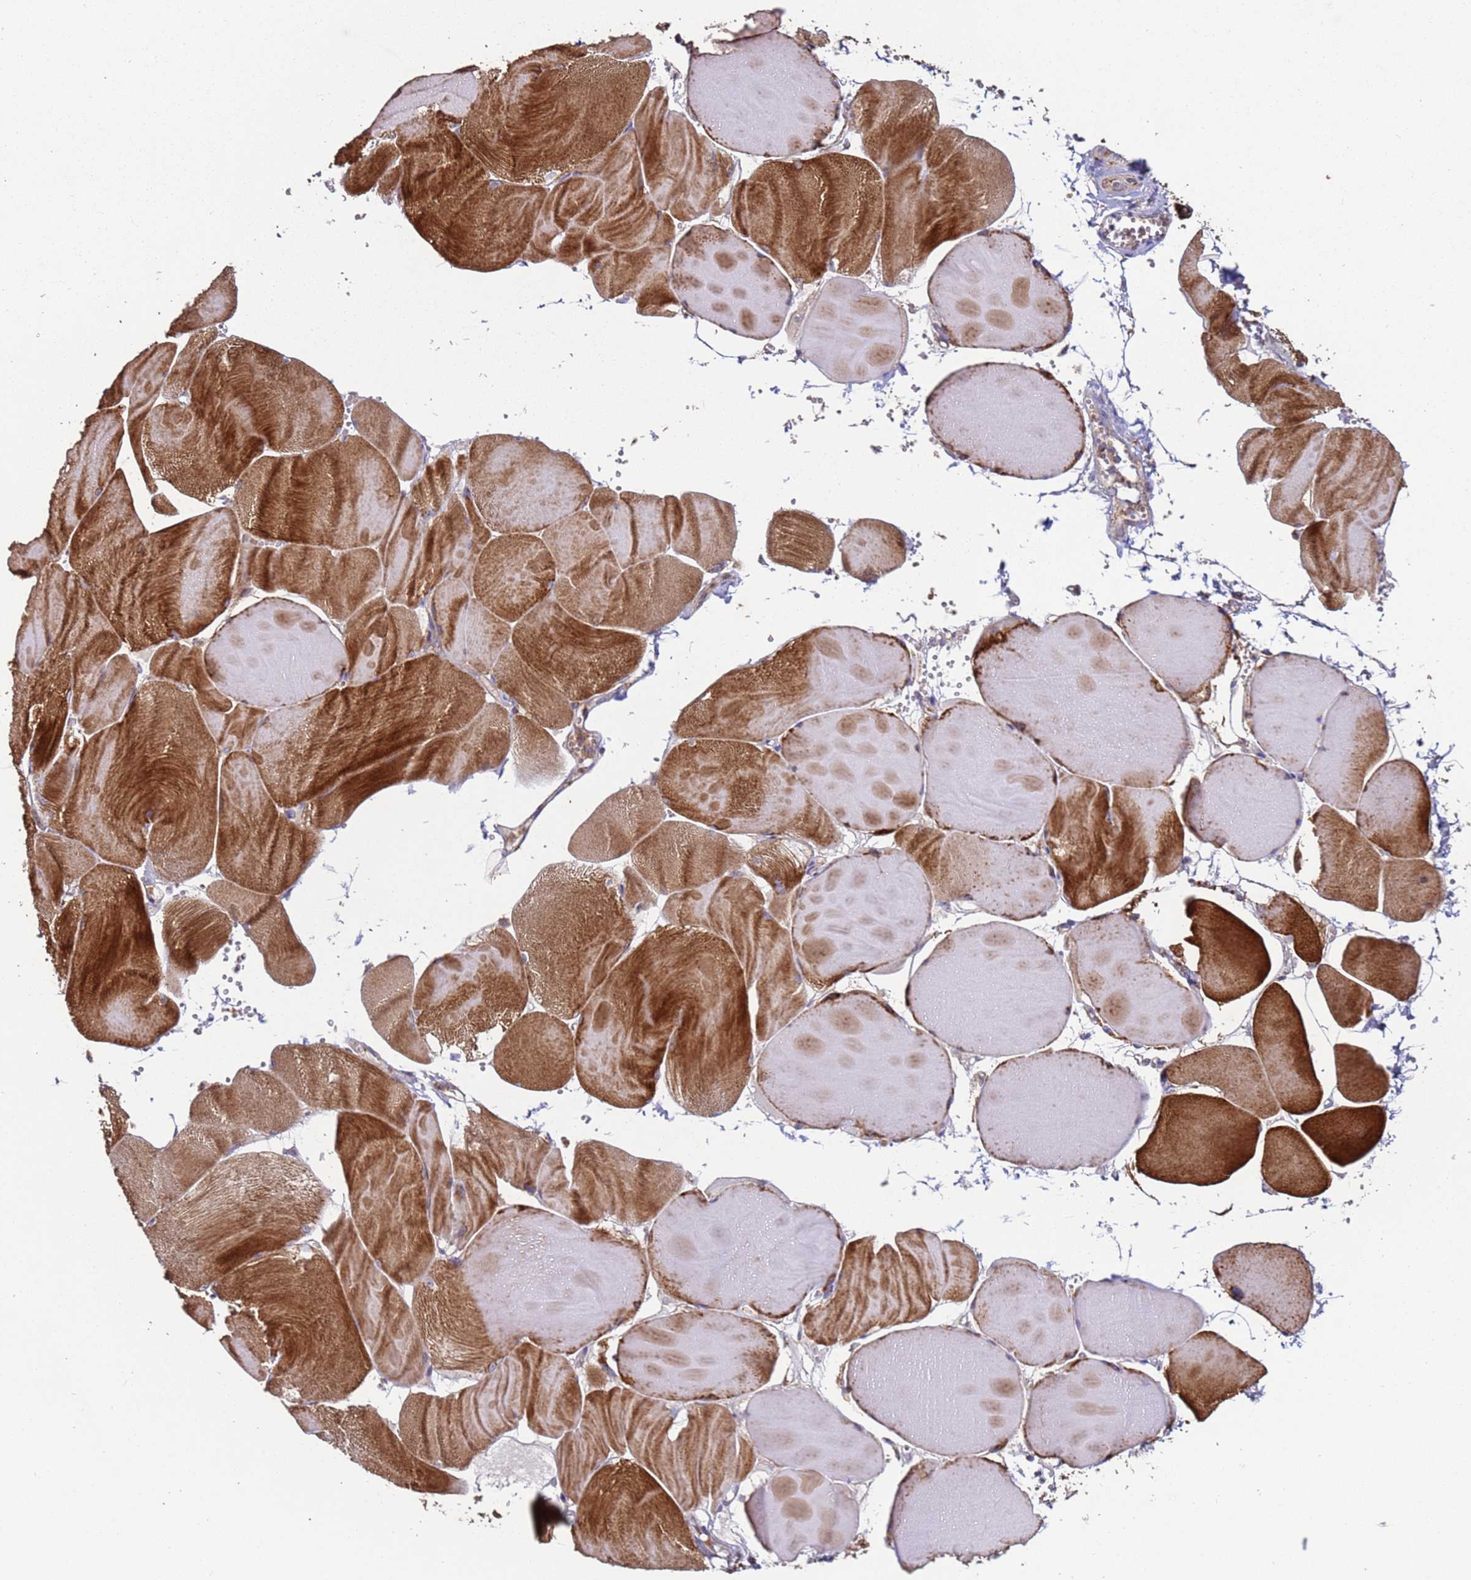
{"staining": {"intensity": "moderate", "quantity": ">75%", "location": "cytoplasmic/membranous"}, "tissue": "skeletal muscle", "cell_type": "Myocytes", "image_type": "normal", "snomed": [{"axis": "morphology", "description": "Normal tissue, NOS"}, {"axis": "morphology", "description": "Basal cell carcinoma"}, {"axis": "topography", "description": "Skeletal muscle"}], "caption": "The photomicrograph exhibits immunohistochemical staining of normal skeletal muscle. There is moderate cytoplasmic/membranous expression is present in about >75% of myocytes.", "gene": "FBXO33", "patient": {"sex": "female", "age": 64}}